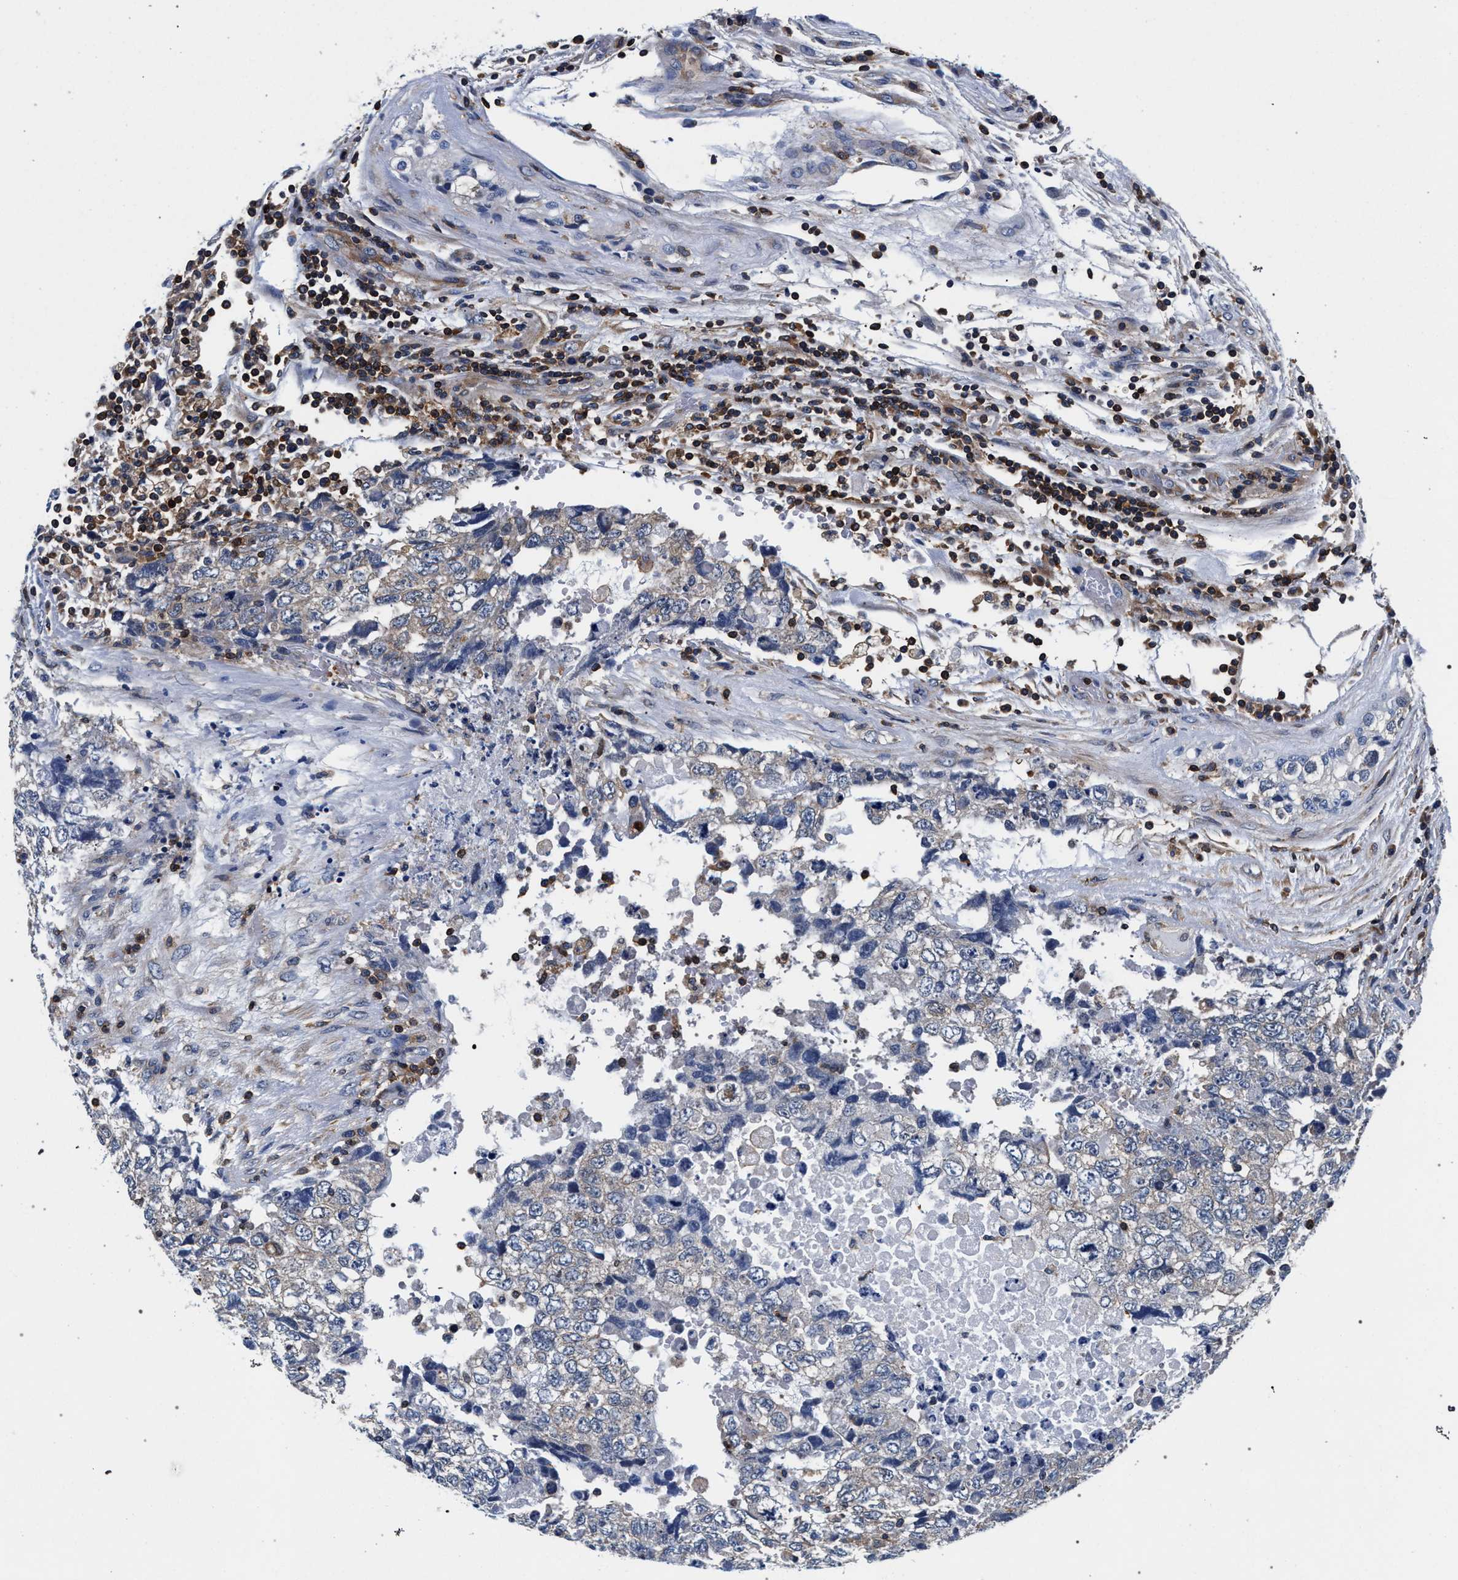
{"staining": {"intensity": "negative", "quantity": "none", "location": "none"}, "tissue": "testis cancer", "cell_type": "Tumor cells", "image_type": "cancer", "snomed": [{"axis": "morphology", "description": "Carcinoma, Embryonal, NOS"}, {"axis": "topography", "description": "Testis"}], "caption": "Tumor cells show no significant protein expression in testis embryonal carcinoma.", "gene": "LASP1", "patient": {"sex": "male", "age": 36}}